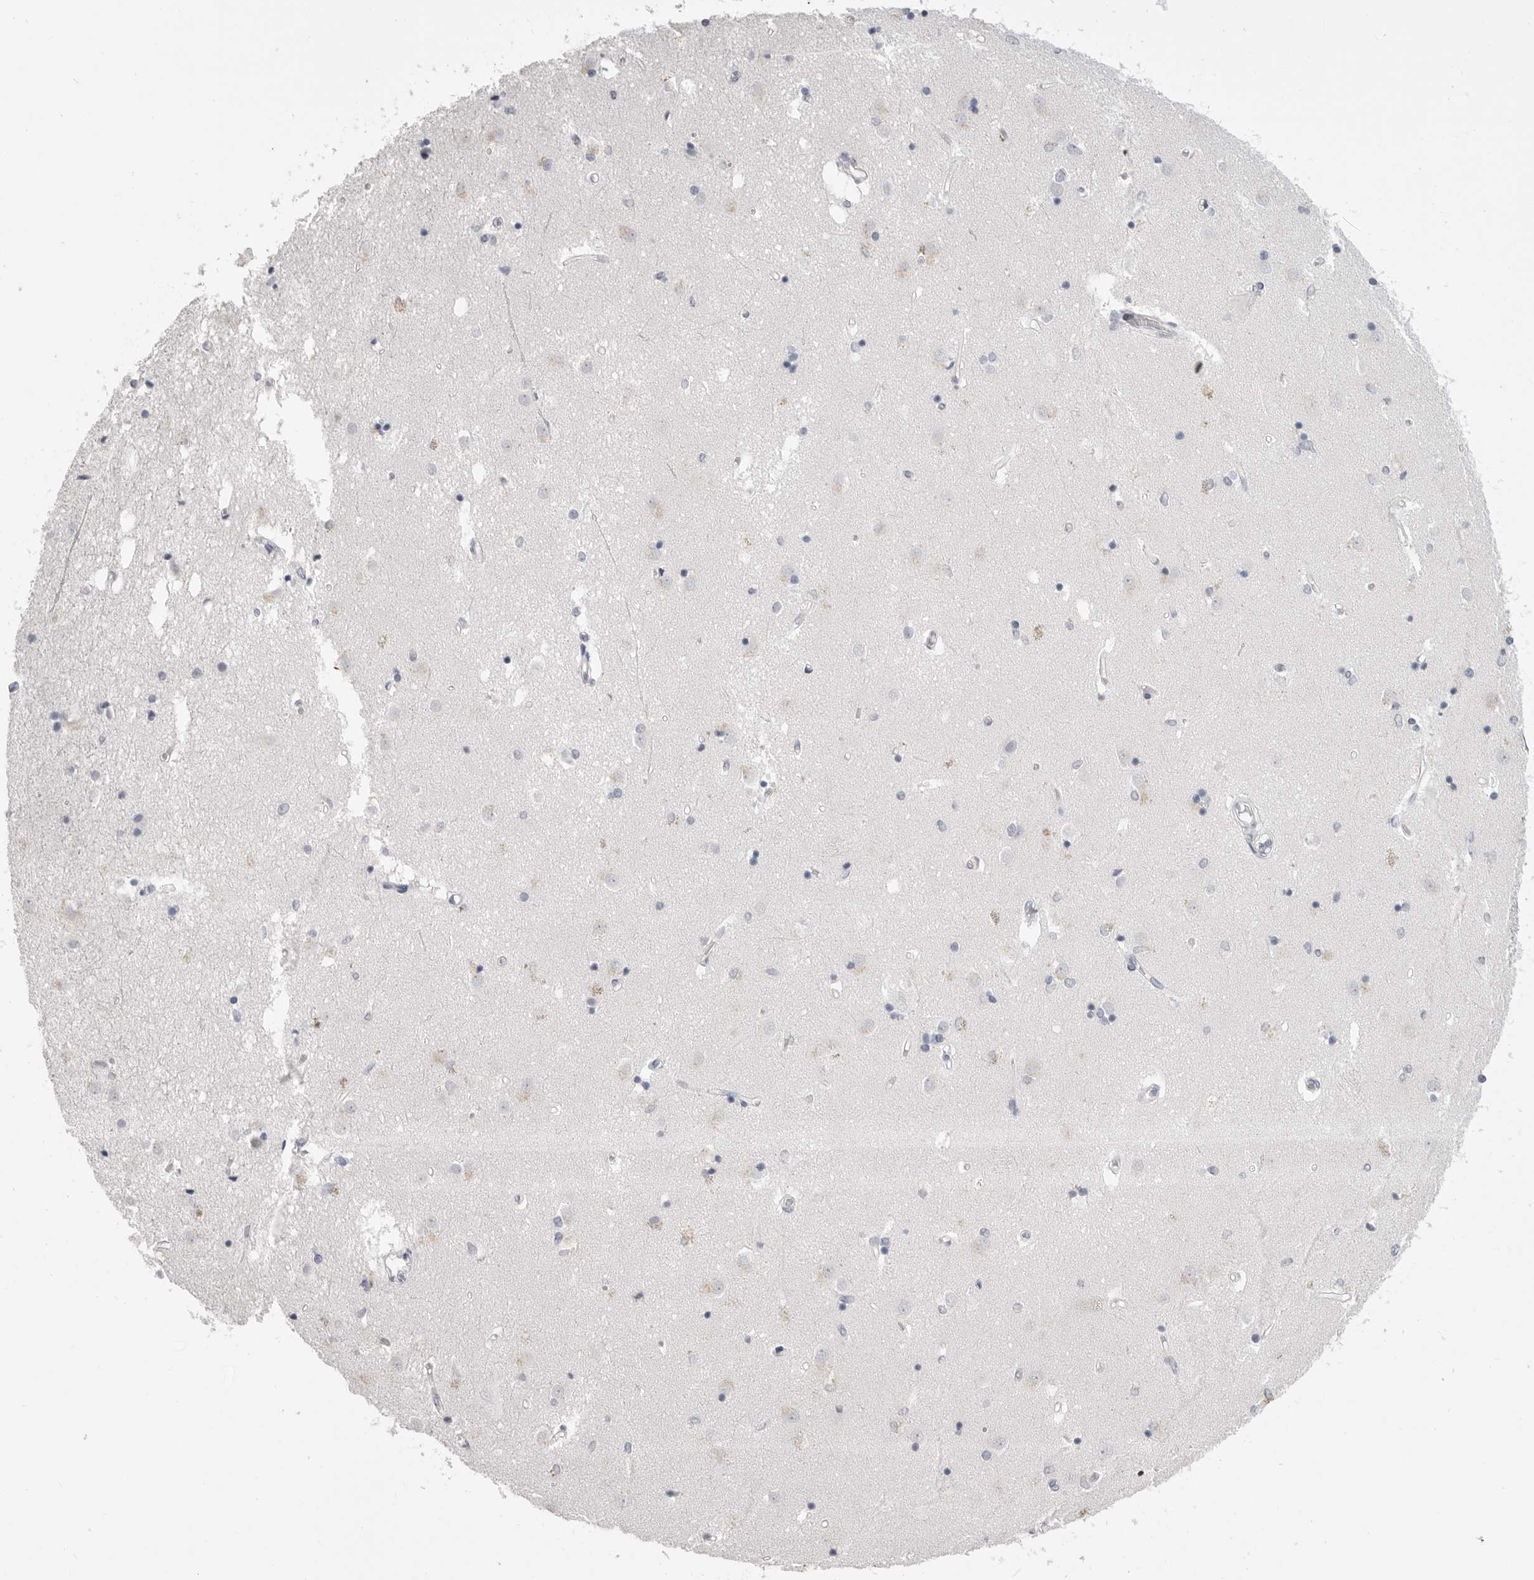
{"staining": {"intensity": "negative", "quantity": "none", "location": "none"}, "tissue": "caudate", "cell_type": "Glial cells", "image_type": "normal", "snomed": [{"axis": "morphology", "description": "Normal tissue, NOS"}, {"axis": "topography", "description": "Lateral ventricle wall"}], "caption": "IHC of unremarkable caudate exhibits no staining in glial cells. (Brightfield microscopy of DAB (3,3'-diaminobenzidine) immunohistochemistry at high magnification).", "gene": "CPB1", "patient": {"sex": "male", "age": 45}}